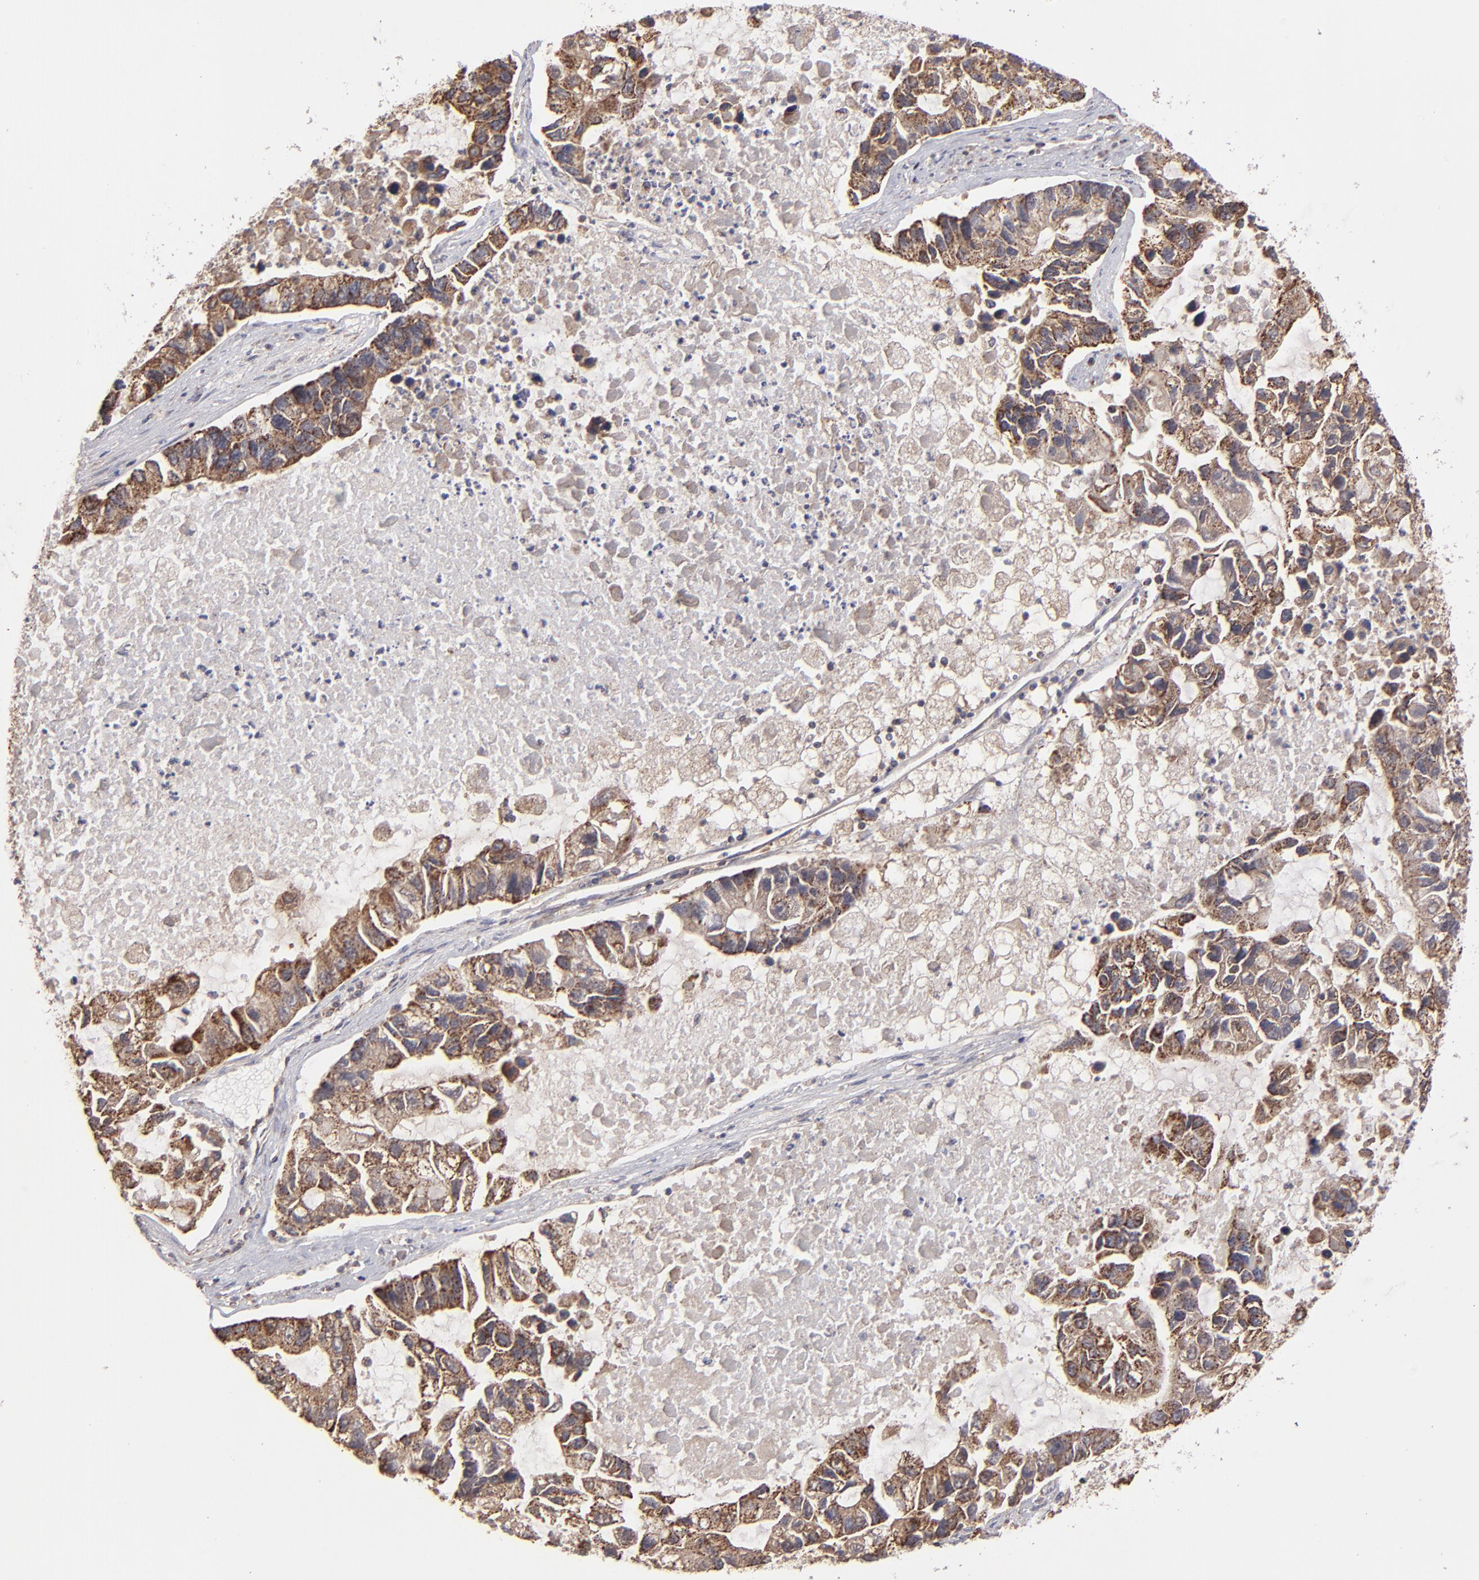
{"staining": {"intensity": "moderate", "quantity": ">75%", "location": "cytoplasmic/membranous"}, "tissue": "lung cancer", "cell_type": "Tumor cells", "image_type": "cancer", "snomed": [{"axis": "morphology", "description": "Adenocarcinoma, NOS"}, {"axis": "topography", "description": "Lung"}], "caption": "Immunohistochemistry (IHC) staining of adenocarcinoma (lung), which displays medium levels of moderate cytoplasmic/membranous staining in about >75% of tumor cells indicating moderate cytoplasmic/membranous protein expression. The staining was performed using DAB (brown) for protein detection and nuclei were counterstained in hematoxylin (blue).", "gene": "SLC15A1", "patient": {"sex": "female", "age": 51}}